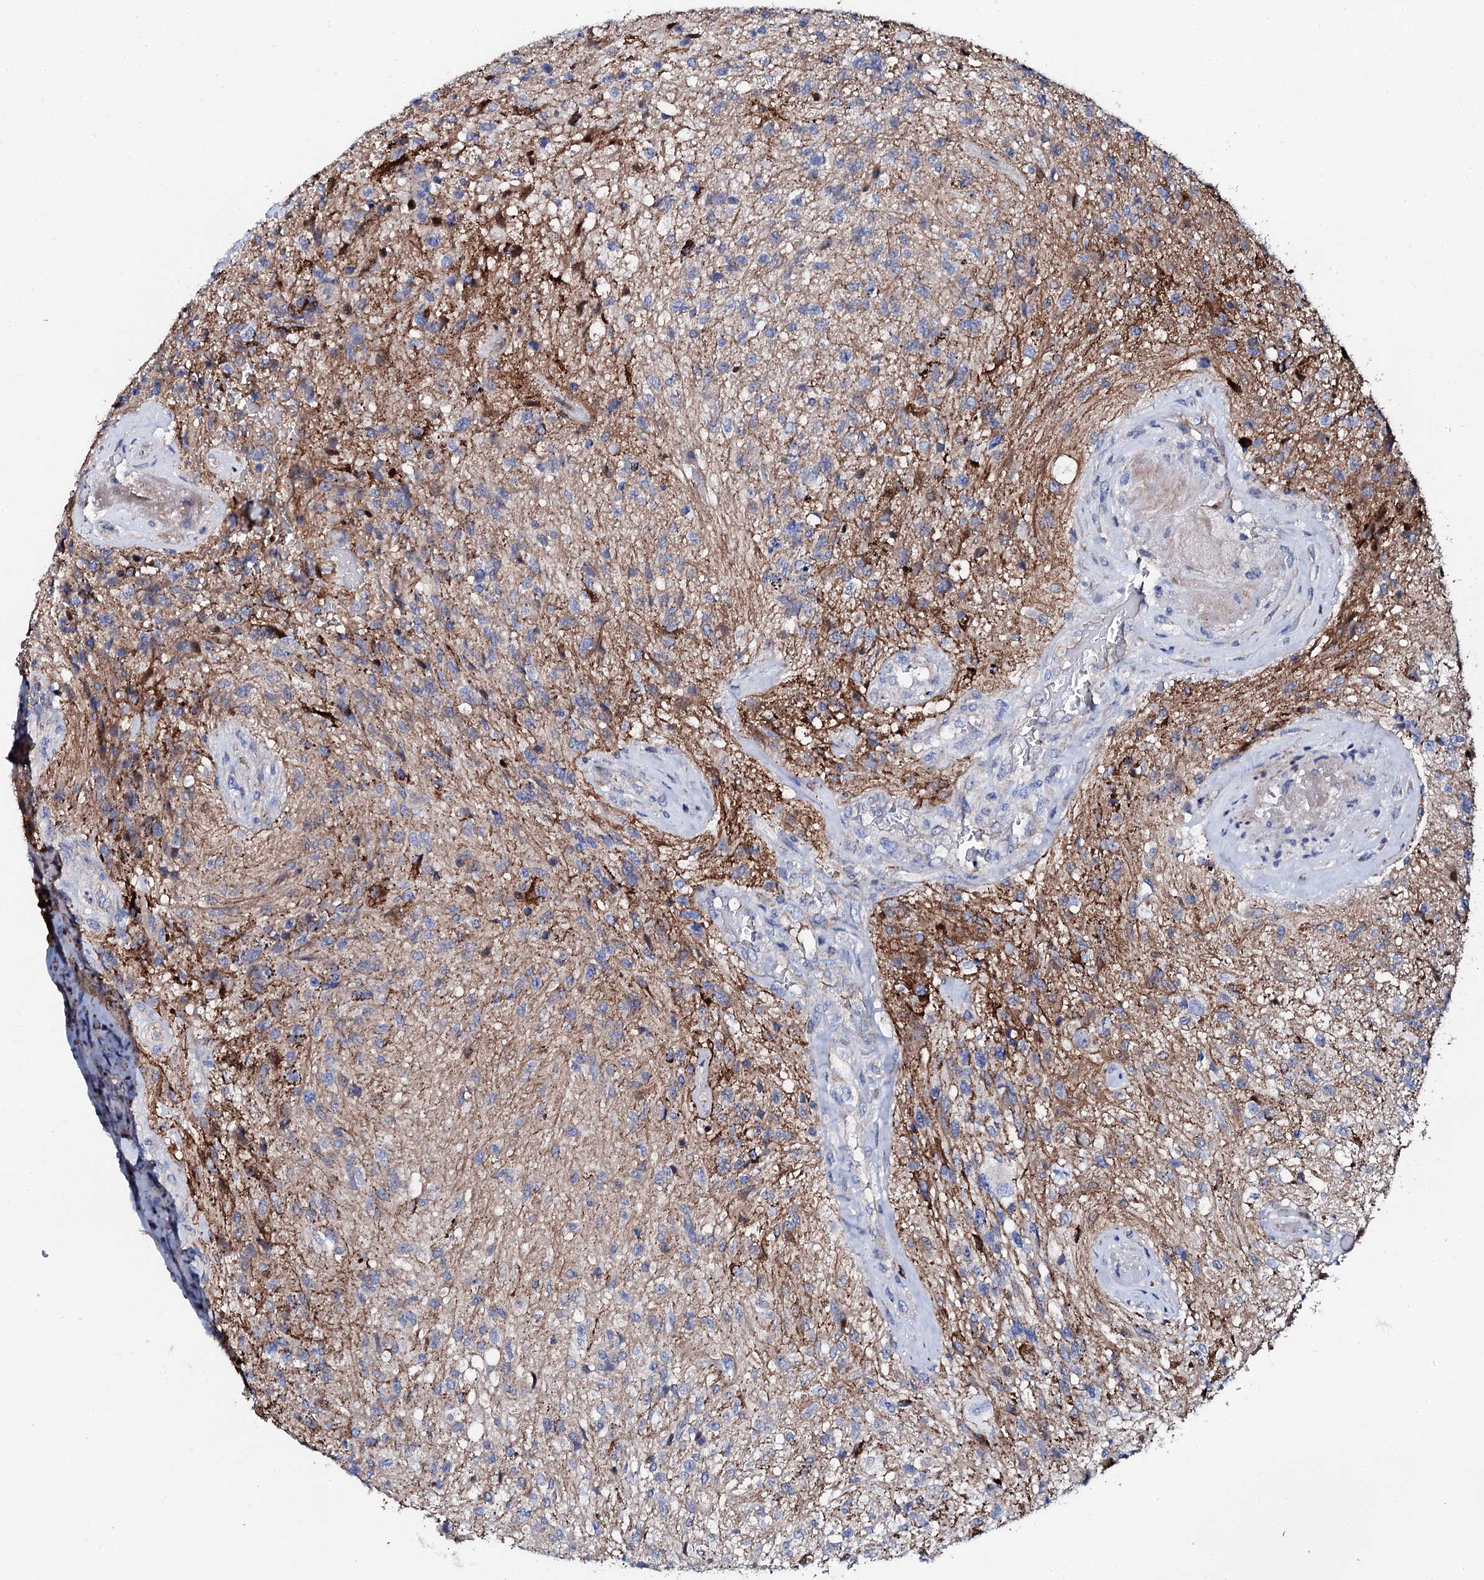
{"staining": {"intensity": "negative", "quantity": "none", "location": "none"}, "tissue": "glioma", "cell_type": "Tumor cells", "image_type": "cancer", "snomed": [{"axis": "morphology", "description": "Glioma, malignant, High grade"}, {"axis": "topography", "description": "Brain"}], "caption": "This is a micrograph of immunohistochemistry staining of glioma, which shows no staining in tumor cells.", "gene": "KLHL32", "patient": {"sex": "male", "age": 56}}